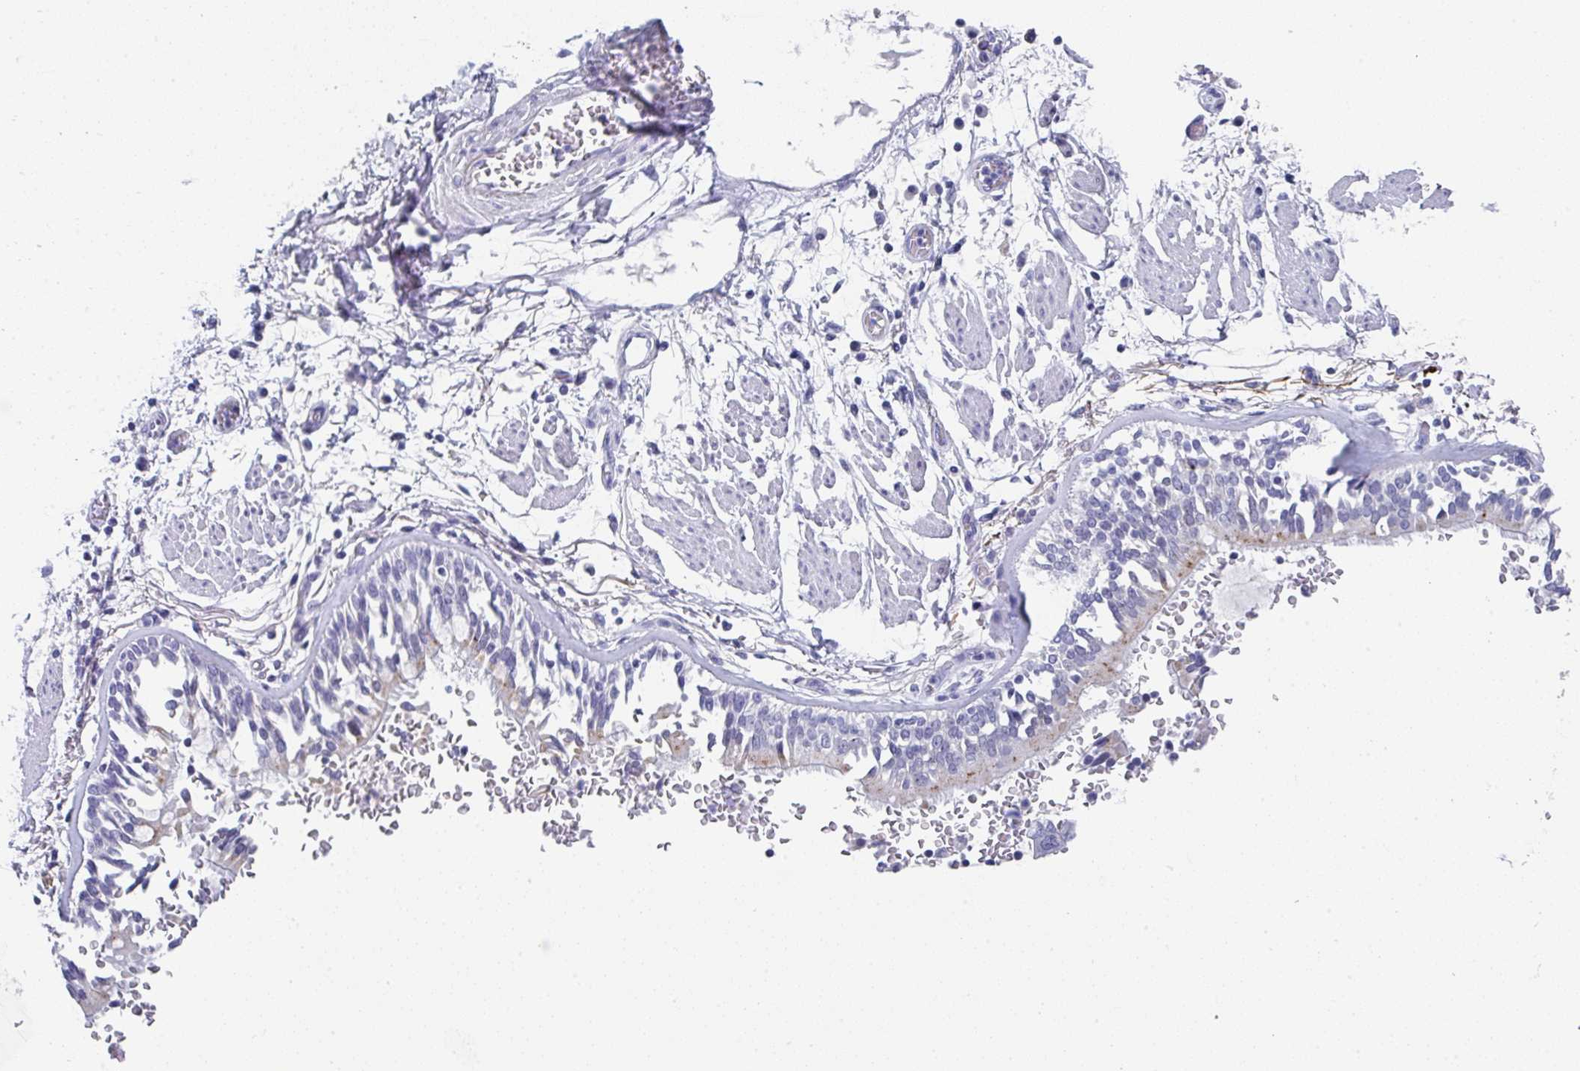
{"staining": {"intensity": "negative", "quantity": "none", "location": "none"}, "tissue": "adipose tissue", "cell_type": "Adipocytes", "image_type": "normal", "snomed": [{"axis": "morphology", "description": "Normal tissue, NOS"}, {"axis": "morphology", "description": "Degeneration, NOS"}, {"axis": "topography", "description": "Cartilage tissue"}, {"axis": "topography", "description": "Lung"}], "caption": "High power microscopy micrograph of an immunohistochemistry photomicrograph of unremarkable adipose tissue, revealing no significant staining in adipocytes. The staining is performed using DAB (3,3'-diaminobenzidine) brown chromogen with nuclei counter-stained in using hematoxylin.", "gene": "TNFRSF8", "patient": {"sex": "female", "age": 61}}